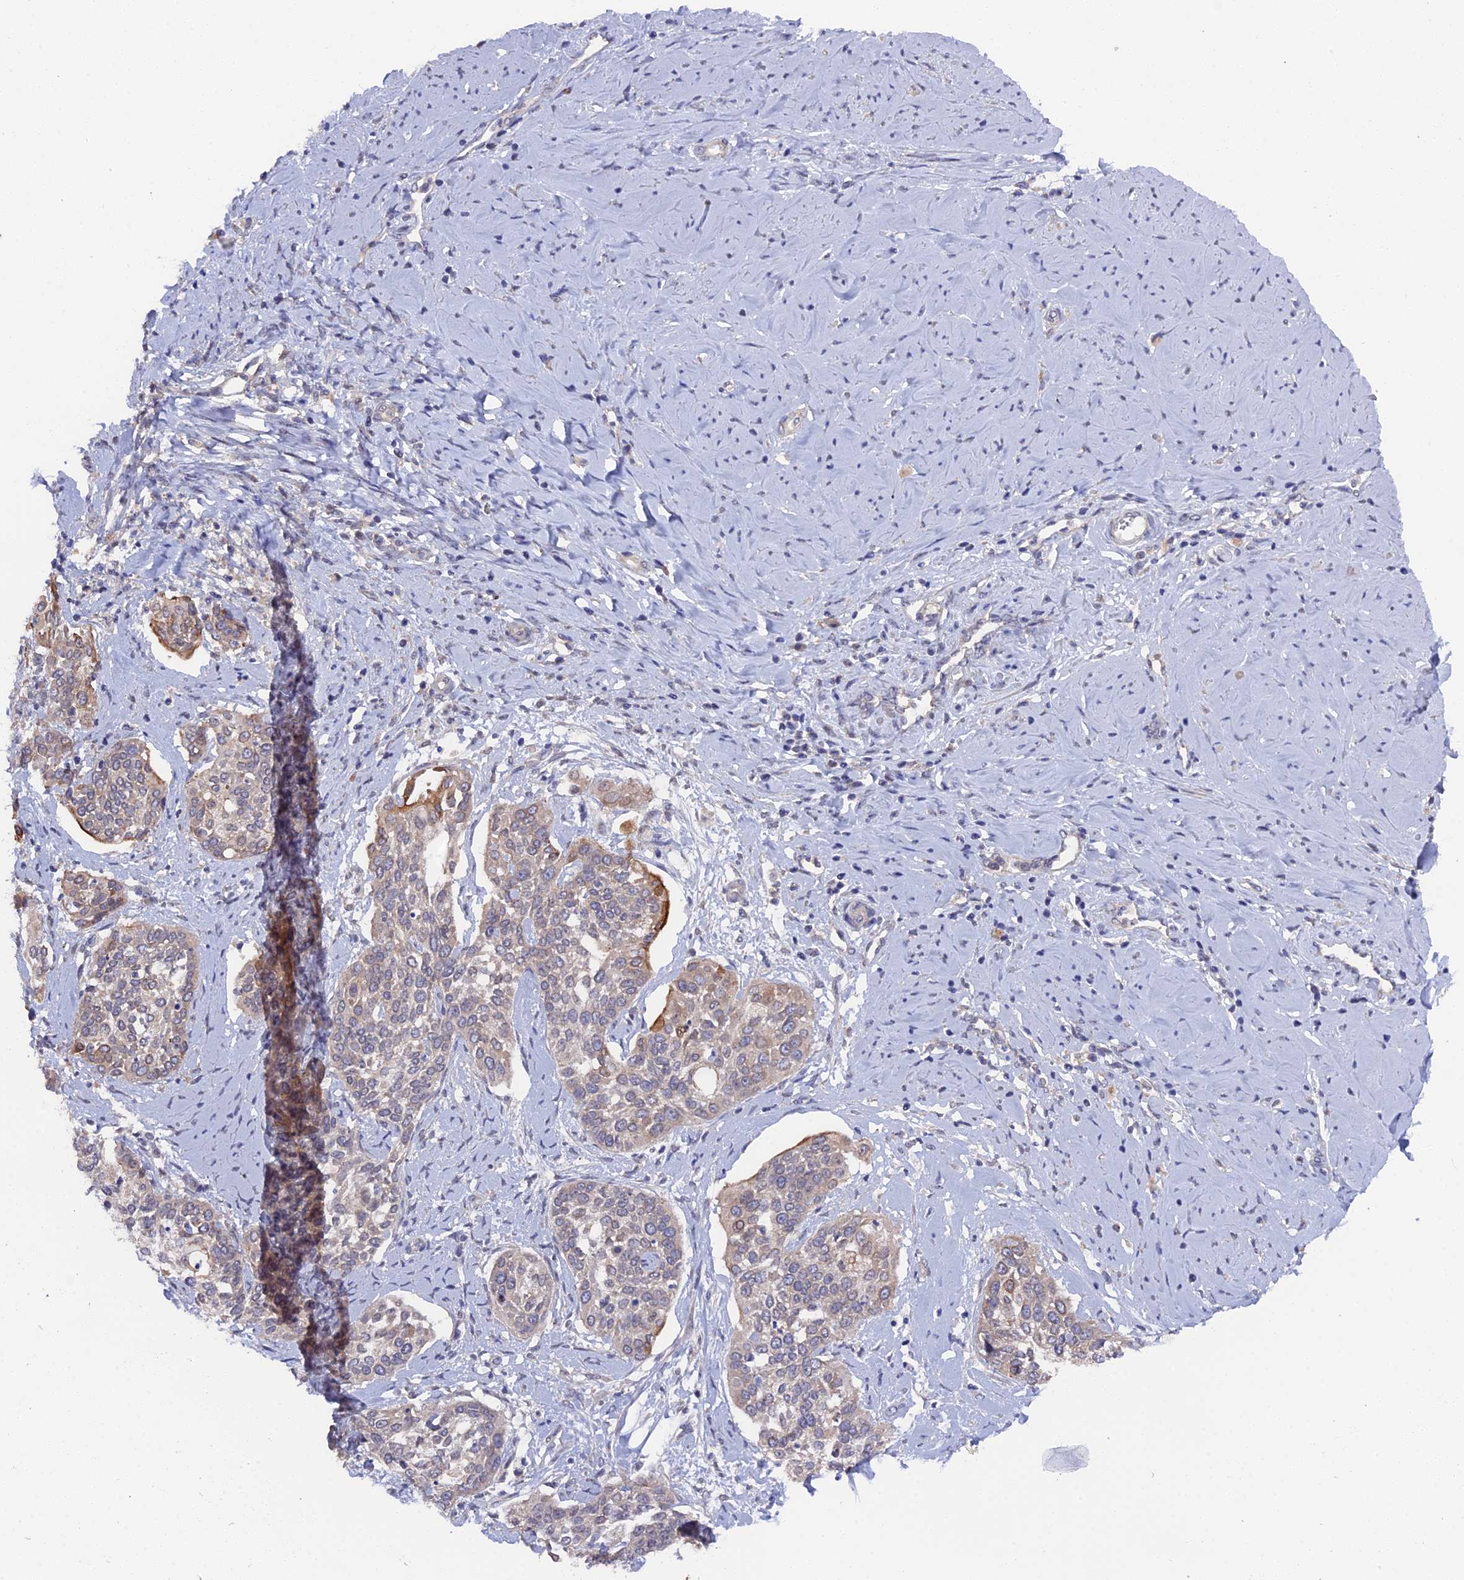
{"staining": {"intensity": "weak", "quantity": "25%-75%", "location": "cytoplasmic/membranous"}, "tissue": "cervical cancer", "cell_type": "Tumor cells", "image_type": "cancer", "snomed": [{"axis": "morphology", "description": "Squamous cell carcinoma, NOS"}, {"axis": "topography", "description": "Cervix"}], "caption": "A brown stain shows weak cytoplasmic/membranous positivity of a protein in squamous cell carcinoma (cervical) tumor cells.", "gene": "ZCCHC2", "patient": {"sex": "female", "age": 44}}